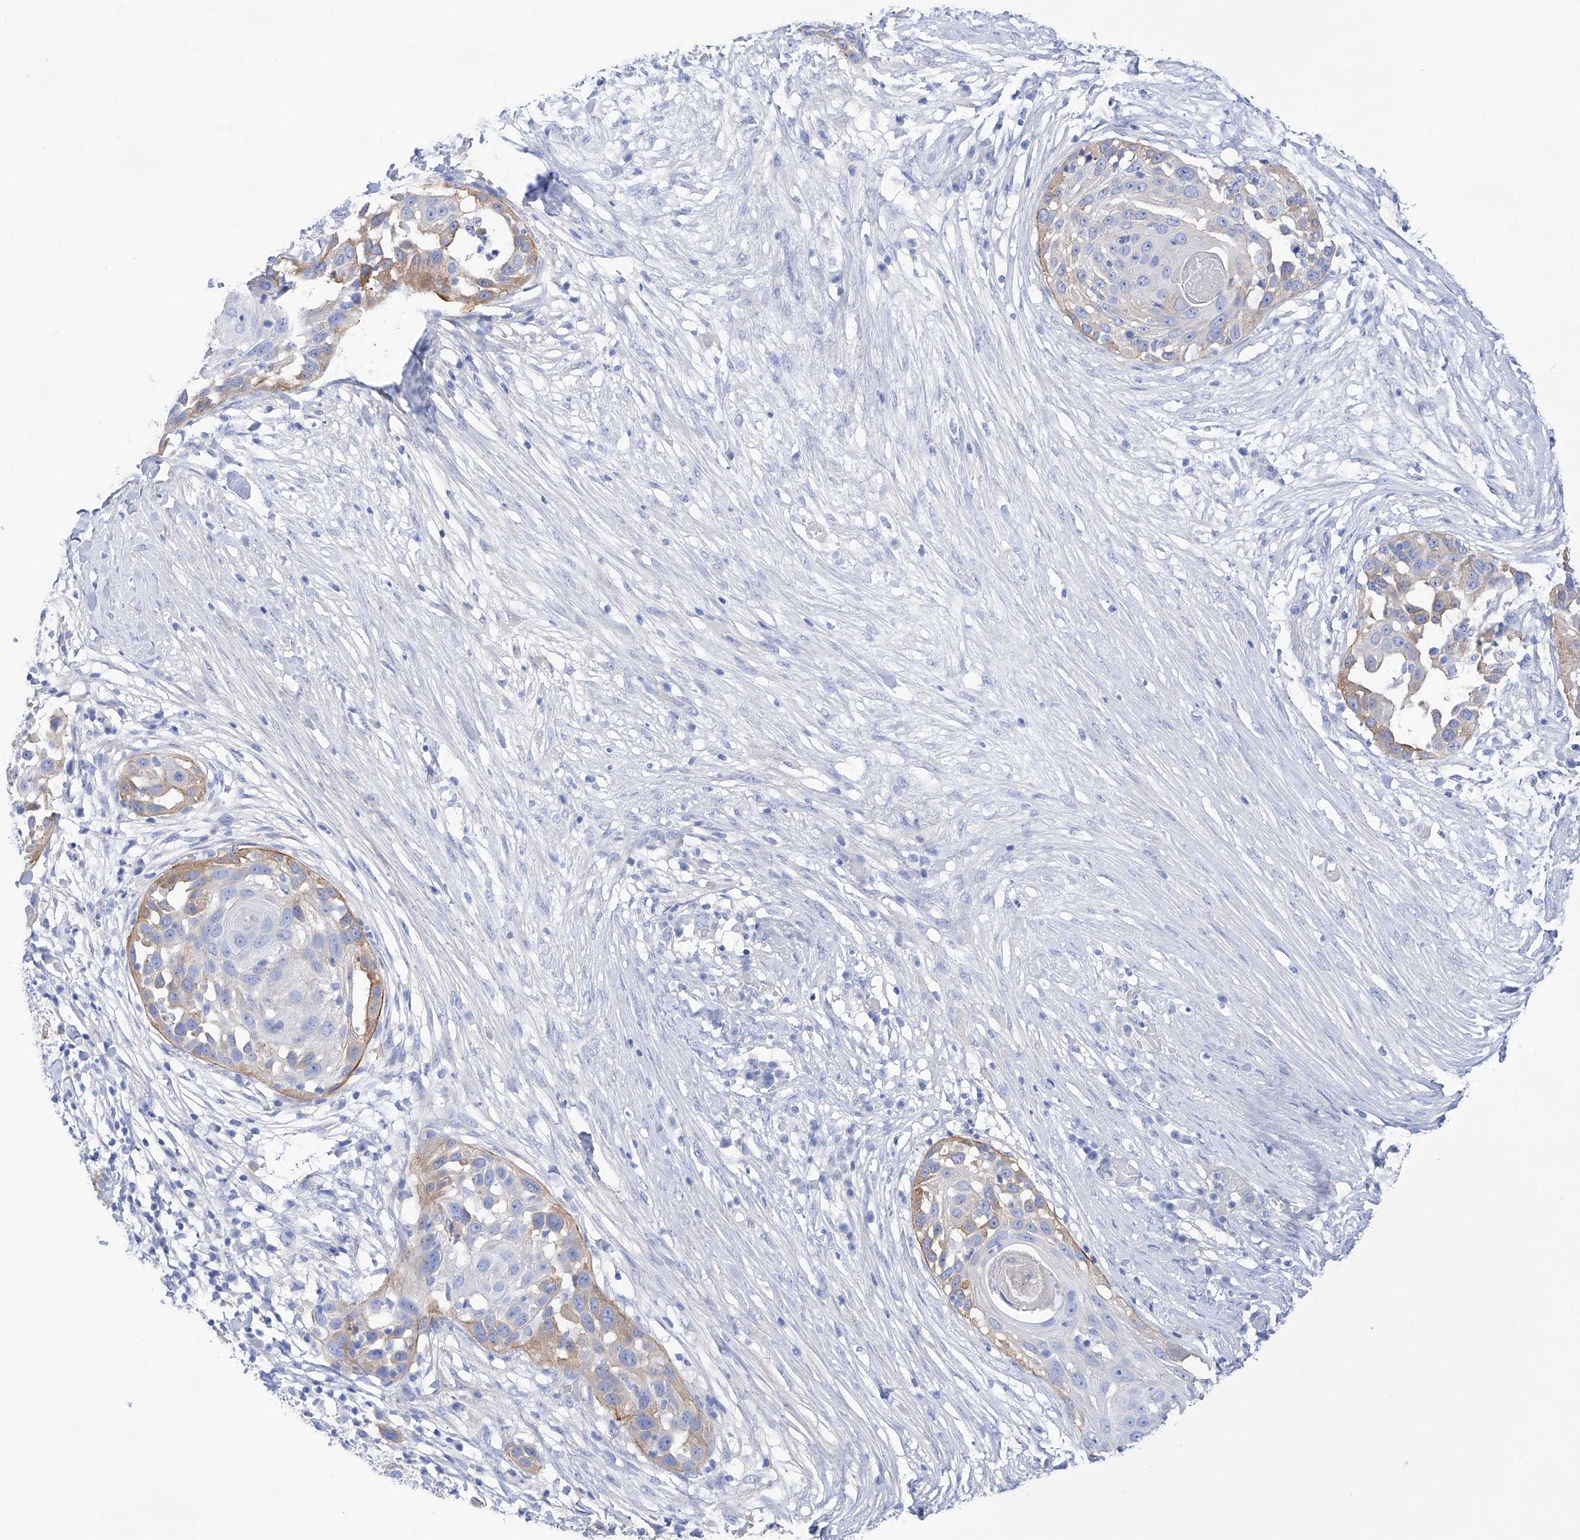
{"staining": {"intensity": "moderate", "quantity": "<25%", "location": "cytoplasmic/membranous"}, "tissue": "skin cancer", "cell_type": "Tumor cells", "image_type": "cancer", "snomed": [{"axis": "morphology", "description": "Squamous cell carcinoma, NOS"}, {"axis": "topography", "description": "Skin"}], "caption": "A micrograph showing moderate cytoplasmic/membranous expression in about <25% of tumor cells in skin squamous cell carcinoma, as visualized by brown immunohistochemical staining.", "gene": "TRPC7", "patient": {"sex": "female", "age": 44}}